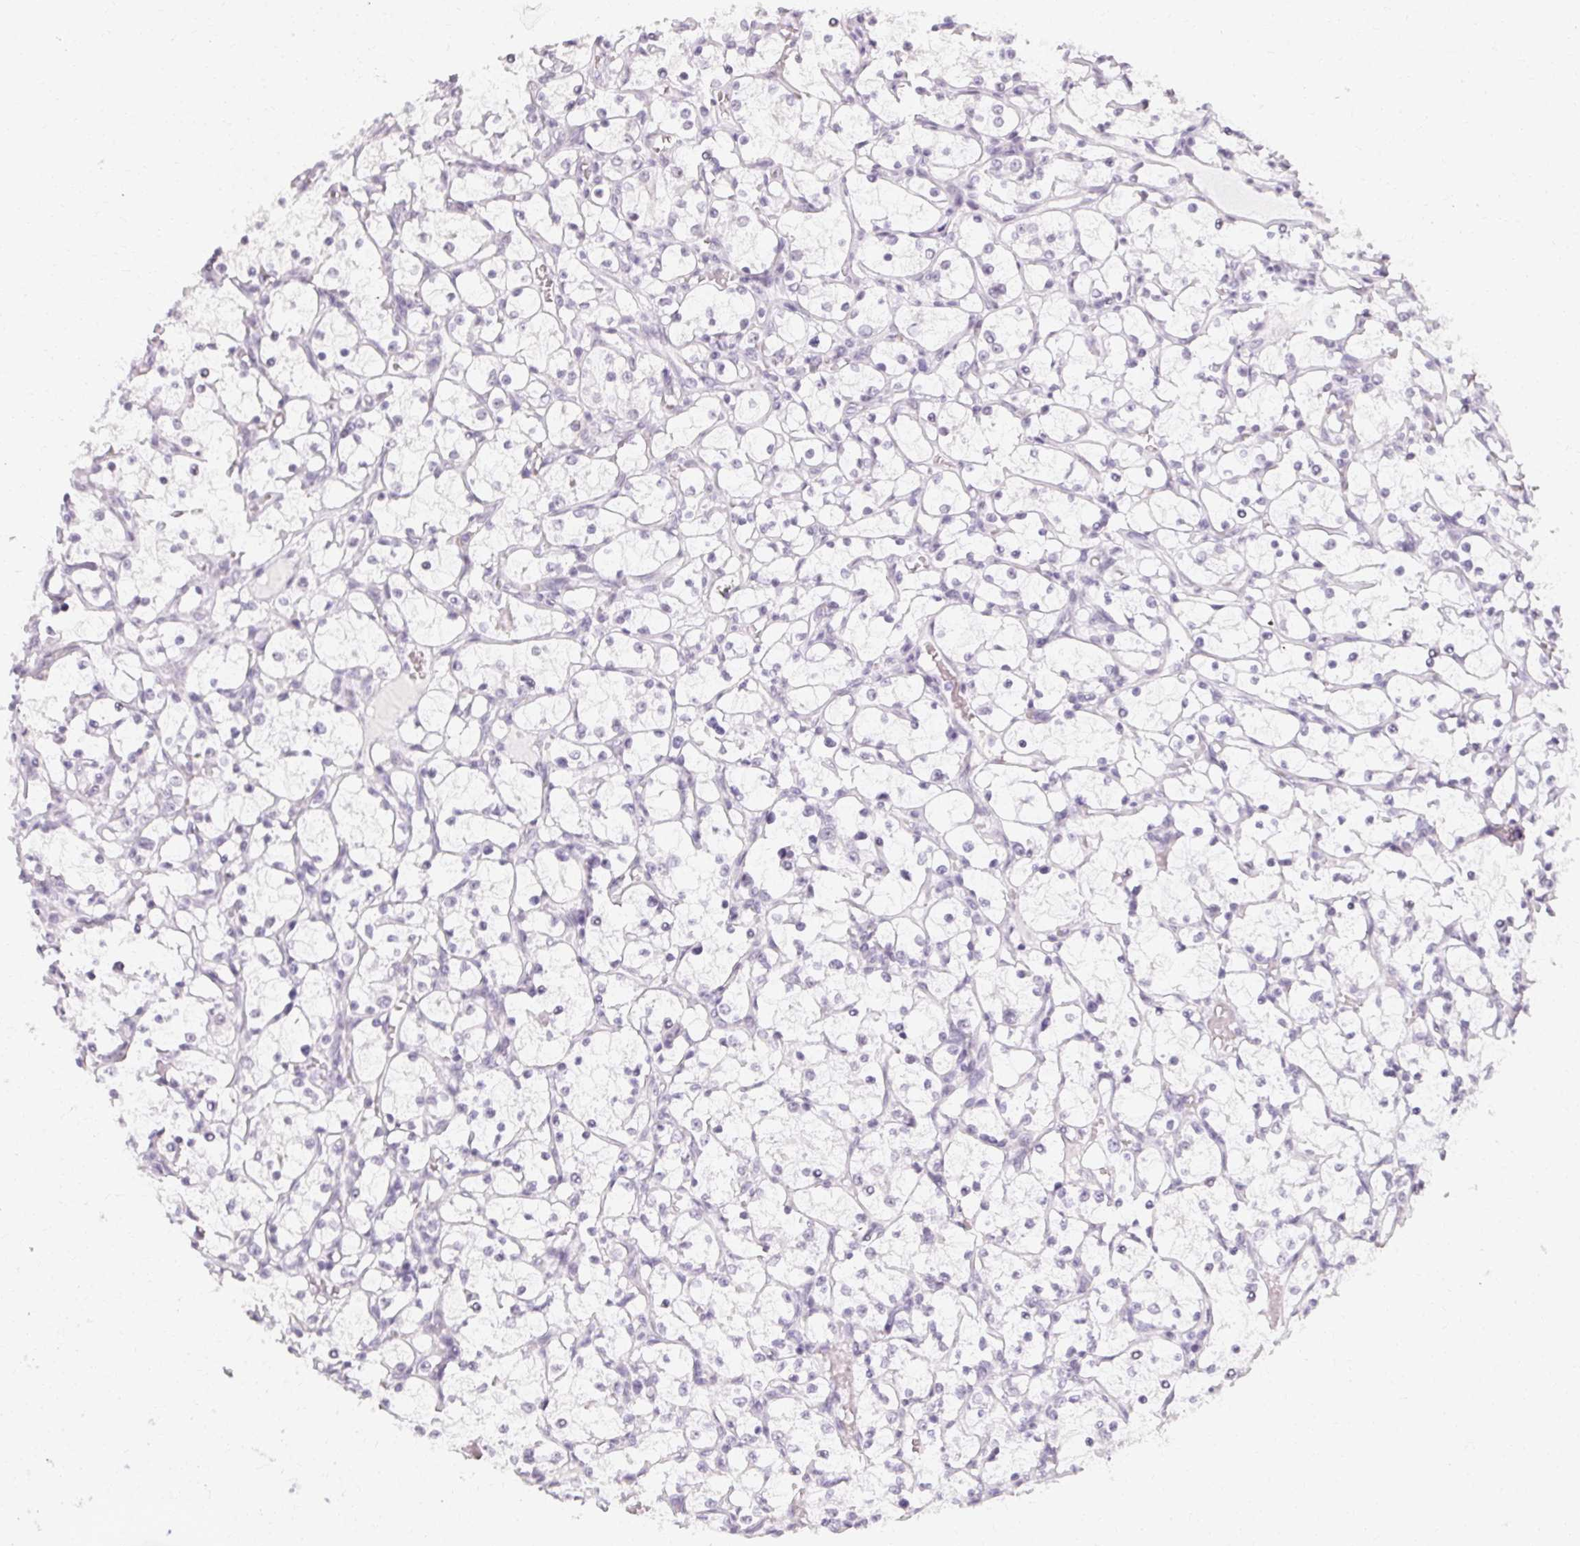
{"staining": {"intensity": "negative", "quantity": "none", "location": "none"}, "tissue": "renal cancer", "cell_type": "Tumor cells", "image_type": "cancer", "snomed": [{"axis": "morphology", "description": "Adenocarcinoma, NOS"}, {"axis": "topography", "description": "Kidney"}], "caption": "Immunohistochemical staining of adenocarcinoma (renal) shows no significant positivity in tumor cells.", "gene": "SYNPR", "patient": {"sex": "female", "age": 69}}